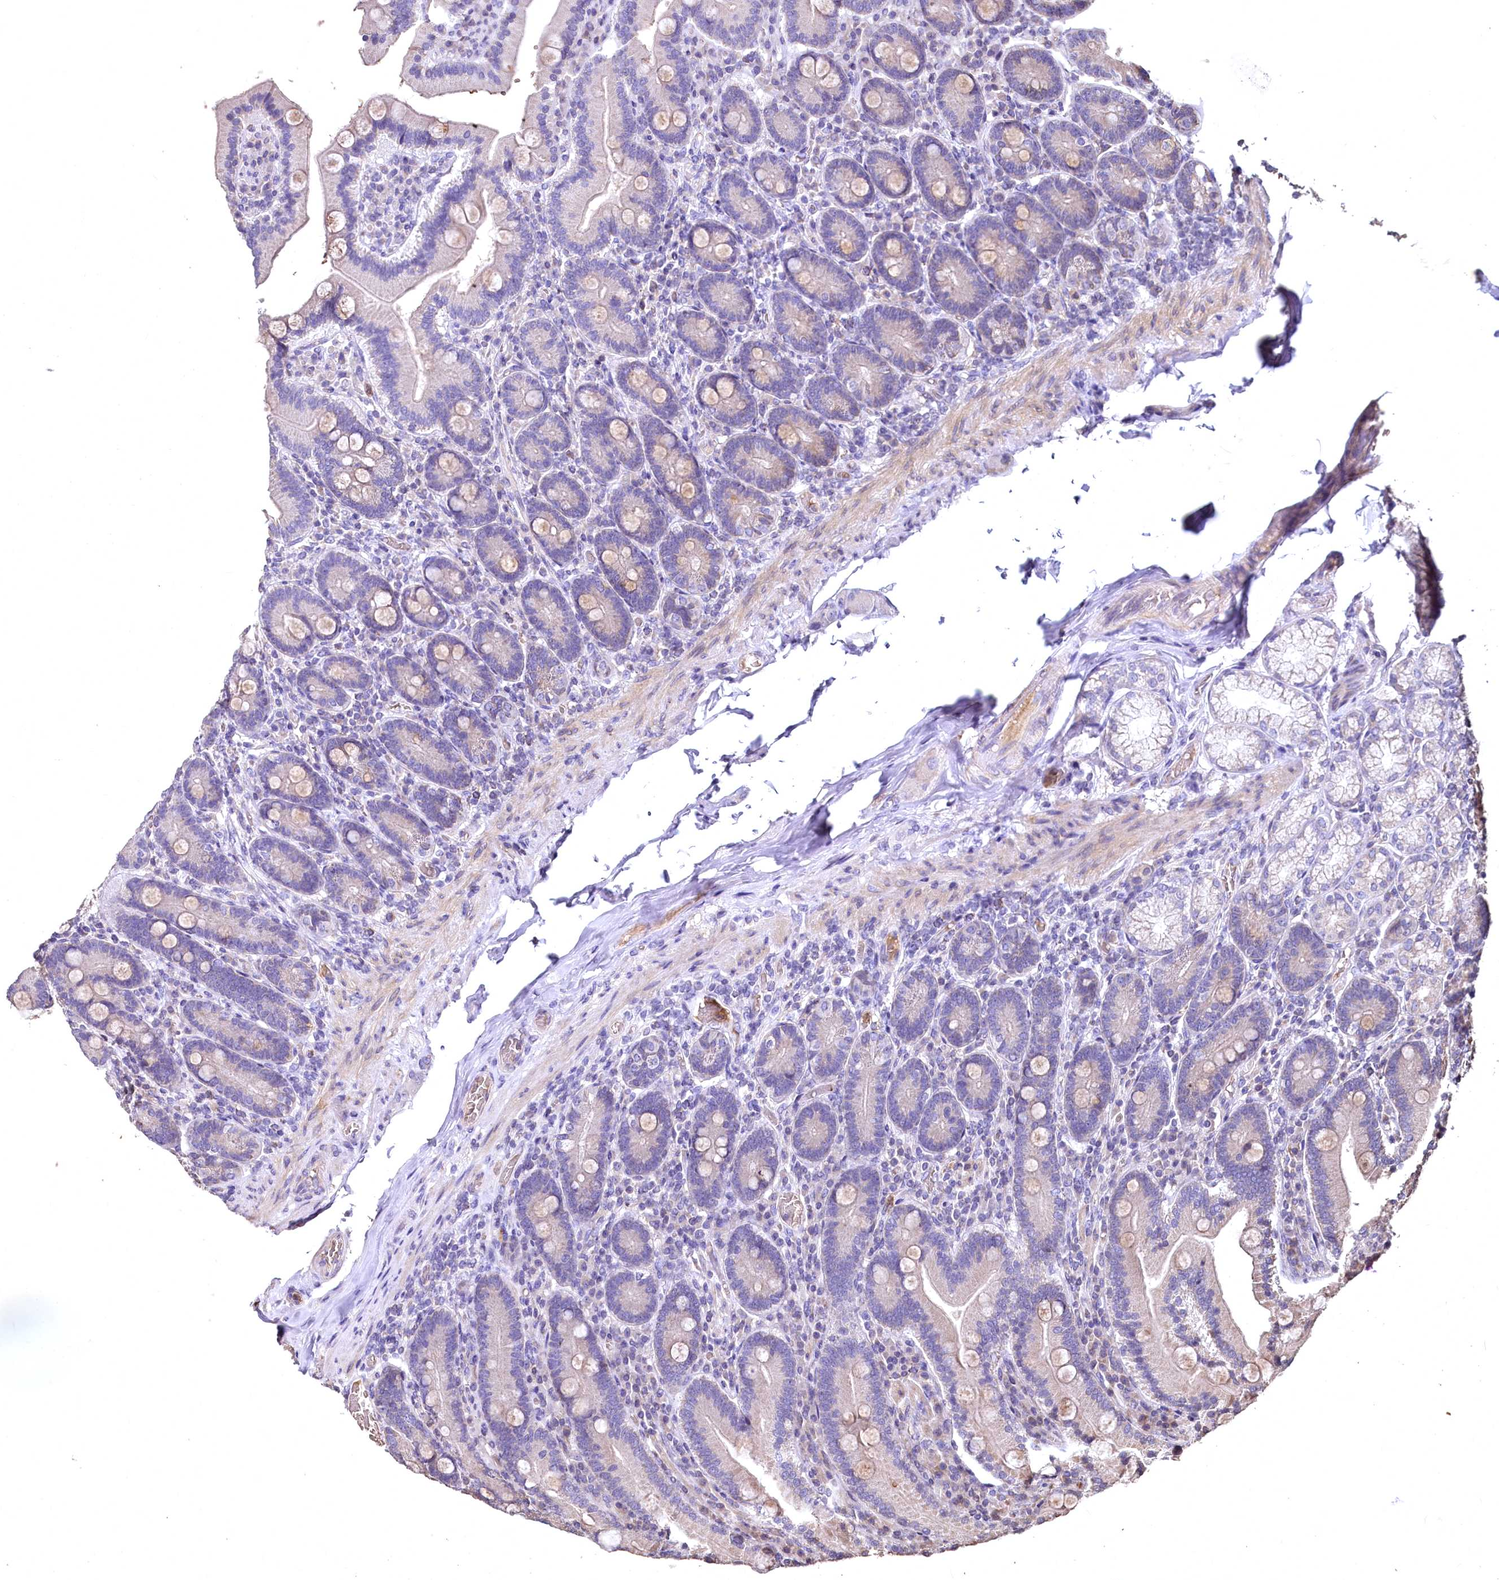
{"staining": {"intensity": "weak", "quantity": "<25%", "location": "cytoplasmic/membranous"}, "tissue": "duodenum", "cell_type": "Glandular cells", "image_type": "normal", "snomed": [{"axis": "morphology", "description": "Normal tissue, NOS"}, {"axis": "topography", "description": "Duodenum"}], "caption": "The image demonstrates no significant expression in glandular cells of duodenum.", "gene": "SPTA1", "patient": {"sex": "female", "age": 62}}